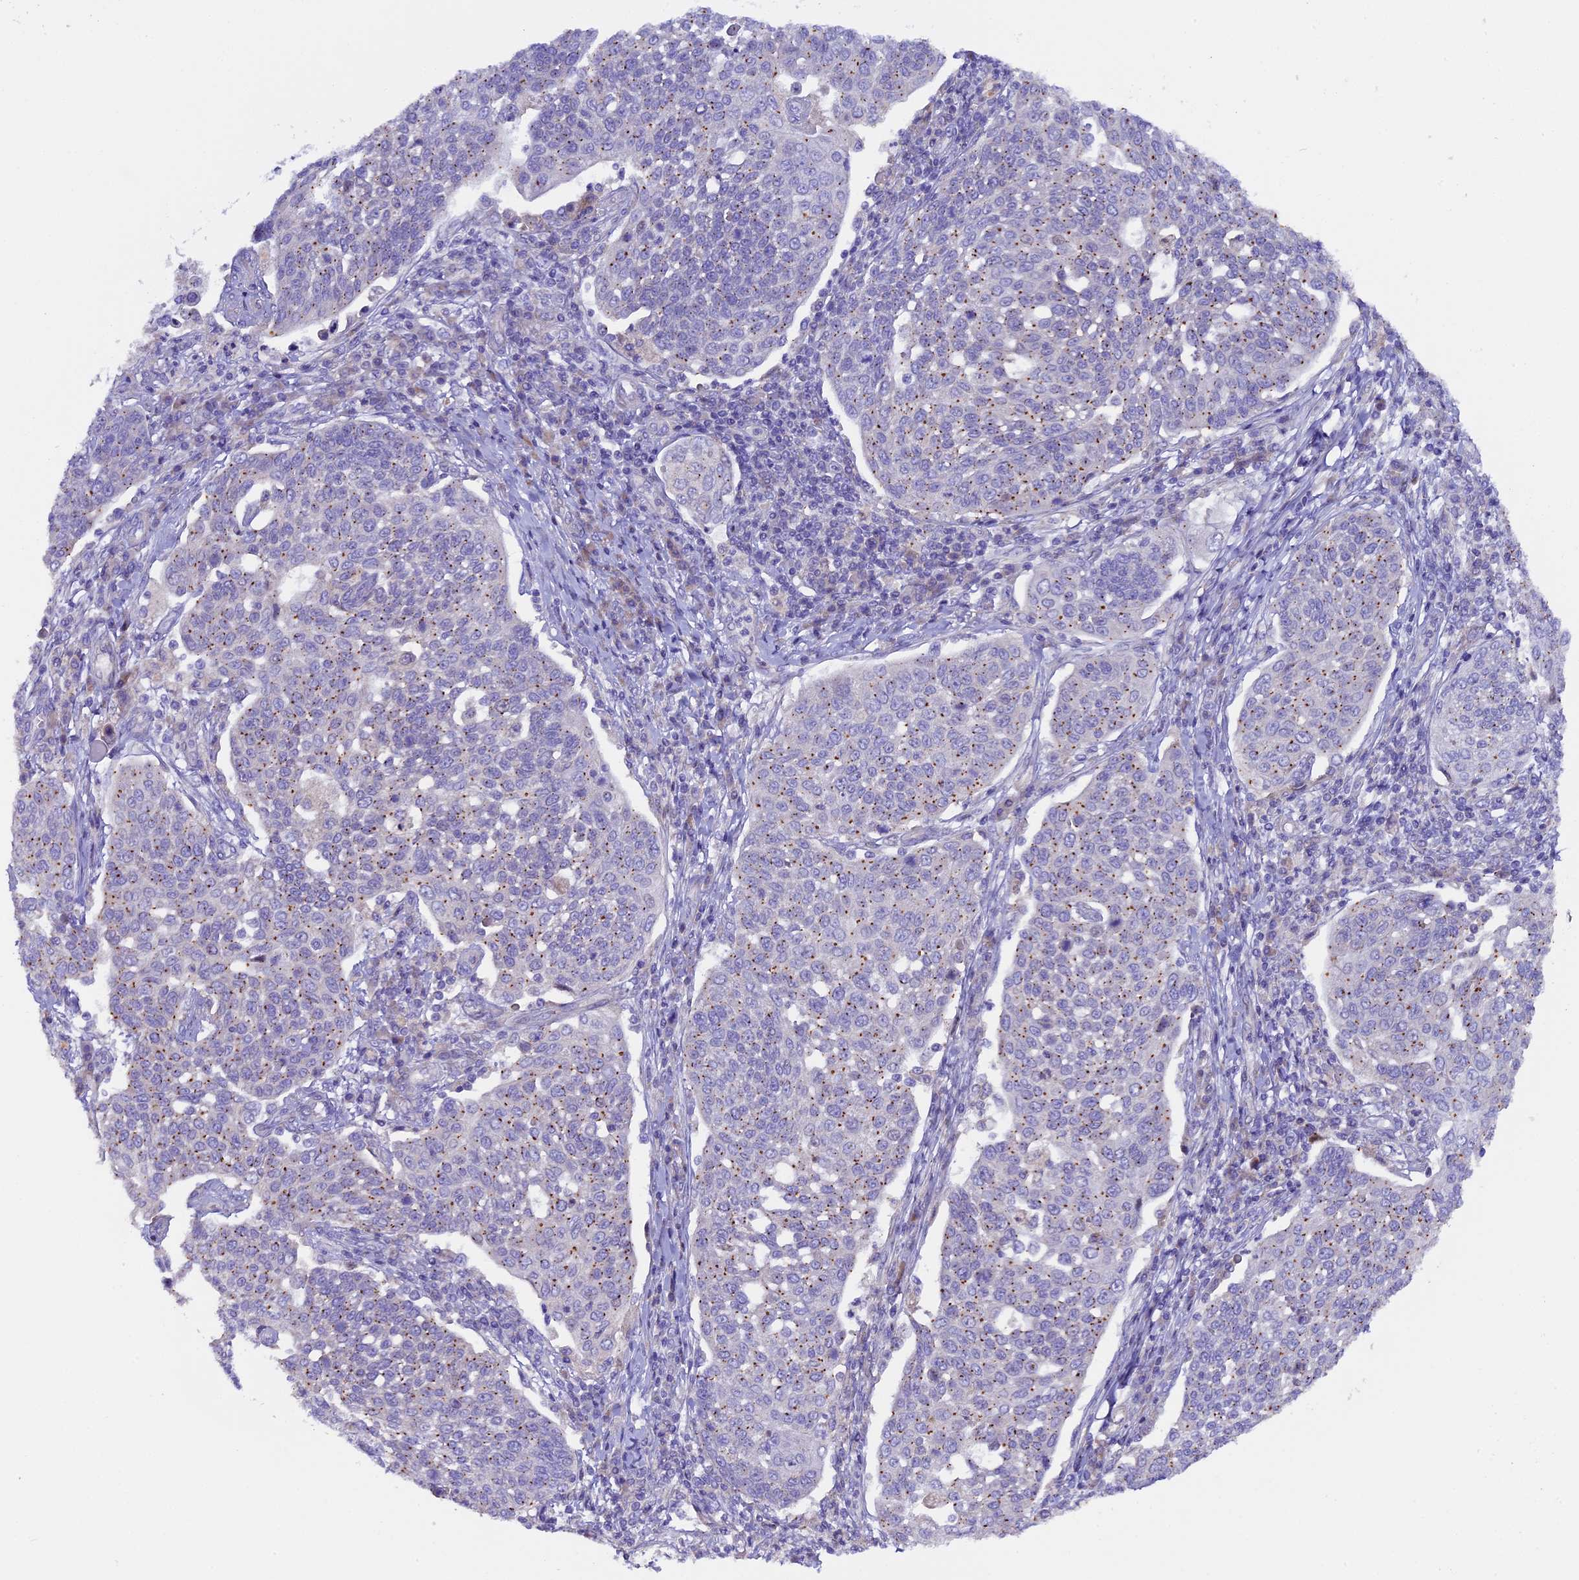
{"staining": {"intensity": "moderate", "quantity": "<25%", "location": "cytoplasmic/membranous"}, "tissue": "cervical cancer", "cell_type": "Tumor cells", "image_type": "cancer", "snomed": [{"axis": "morphology", "description": "Squamous cell carcinoma, NOS"}, {"axis": "topography", "description": "Cervix"}], "caption": "IHC photomicrograph of neoplastic tissue: cervical cancer (squamous cell carcinoma) stained using immunohistochemistry (IHC) displays low levels of moderate protein expression localized specifically in the cytoplasmic/membranous of tumor cells, appearing as a cytoplasmic/membranous brown color.", "gene": "PIGU", "patient": {"sex": "female", "age": 34}}